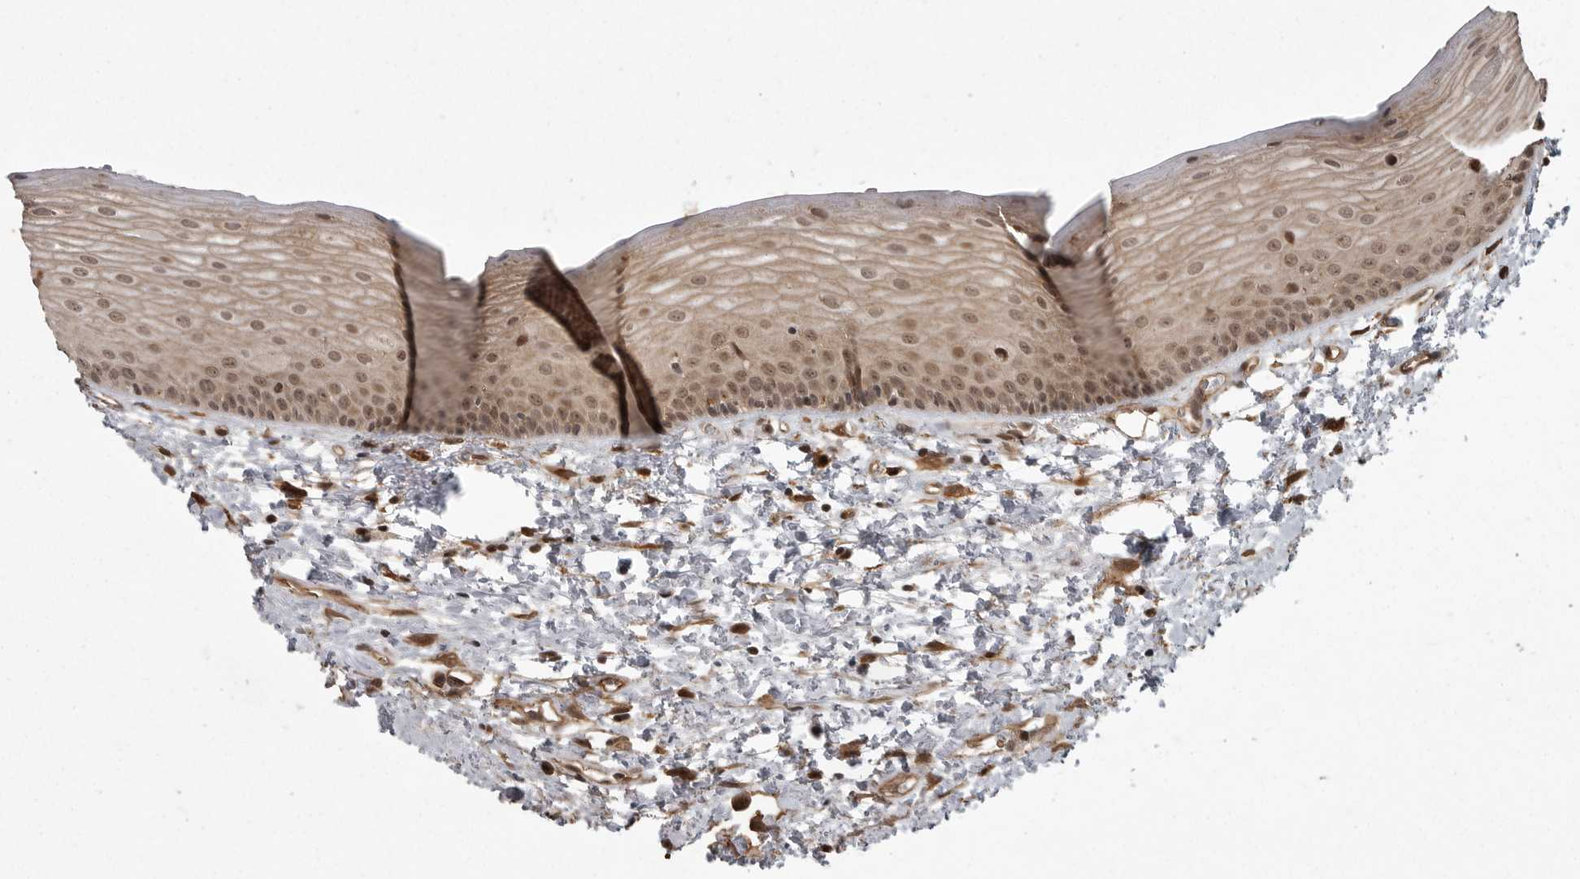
{"staining": {"intensity": "moderate", "quantity": ">75%", "location": "cytoplasmic/membranous,nuclear"}, "tissue": "oral mucosa", "cell_type": "Squamous epithelial cells", "image_type": "normal", "snomed": [{"axis": "morphology", "description": "Normal tissue, NOS"}, {"axis": "topography", "description": "Oral tissue"}], "caption": "An image of human oral mucosa stained for a protein shows moderate cytoplasmic/membranous,nuclear brown staining in squamous epithelial cells.", "gene": "DNAJC8", "patient": {"sex": "female", "age": 76}}